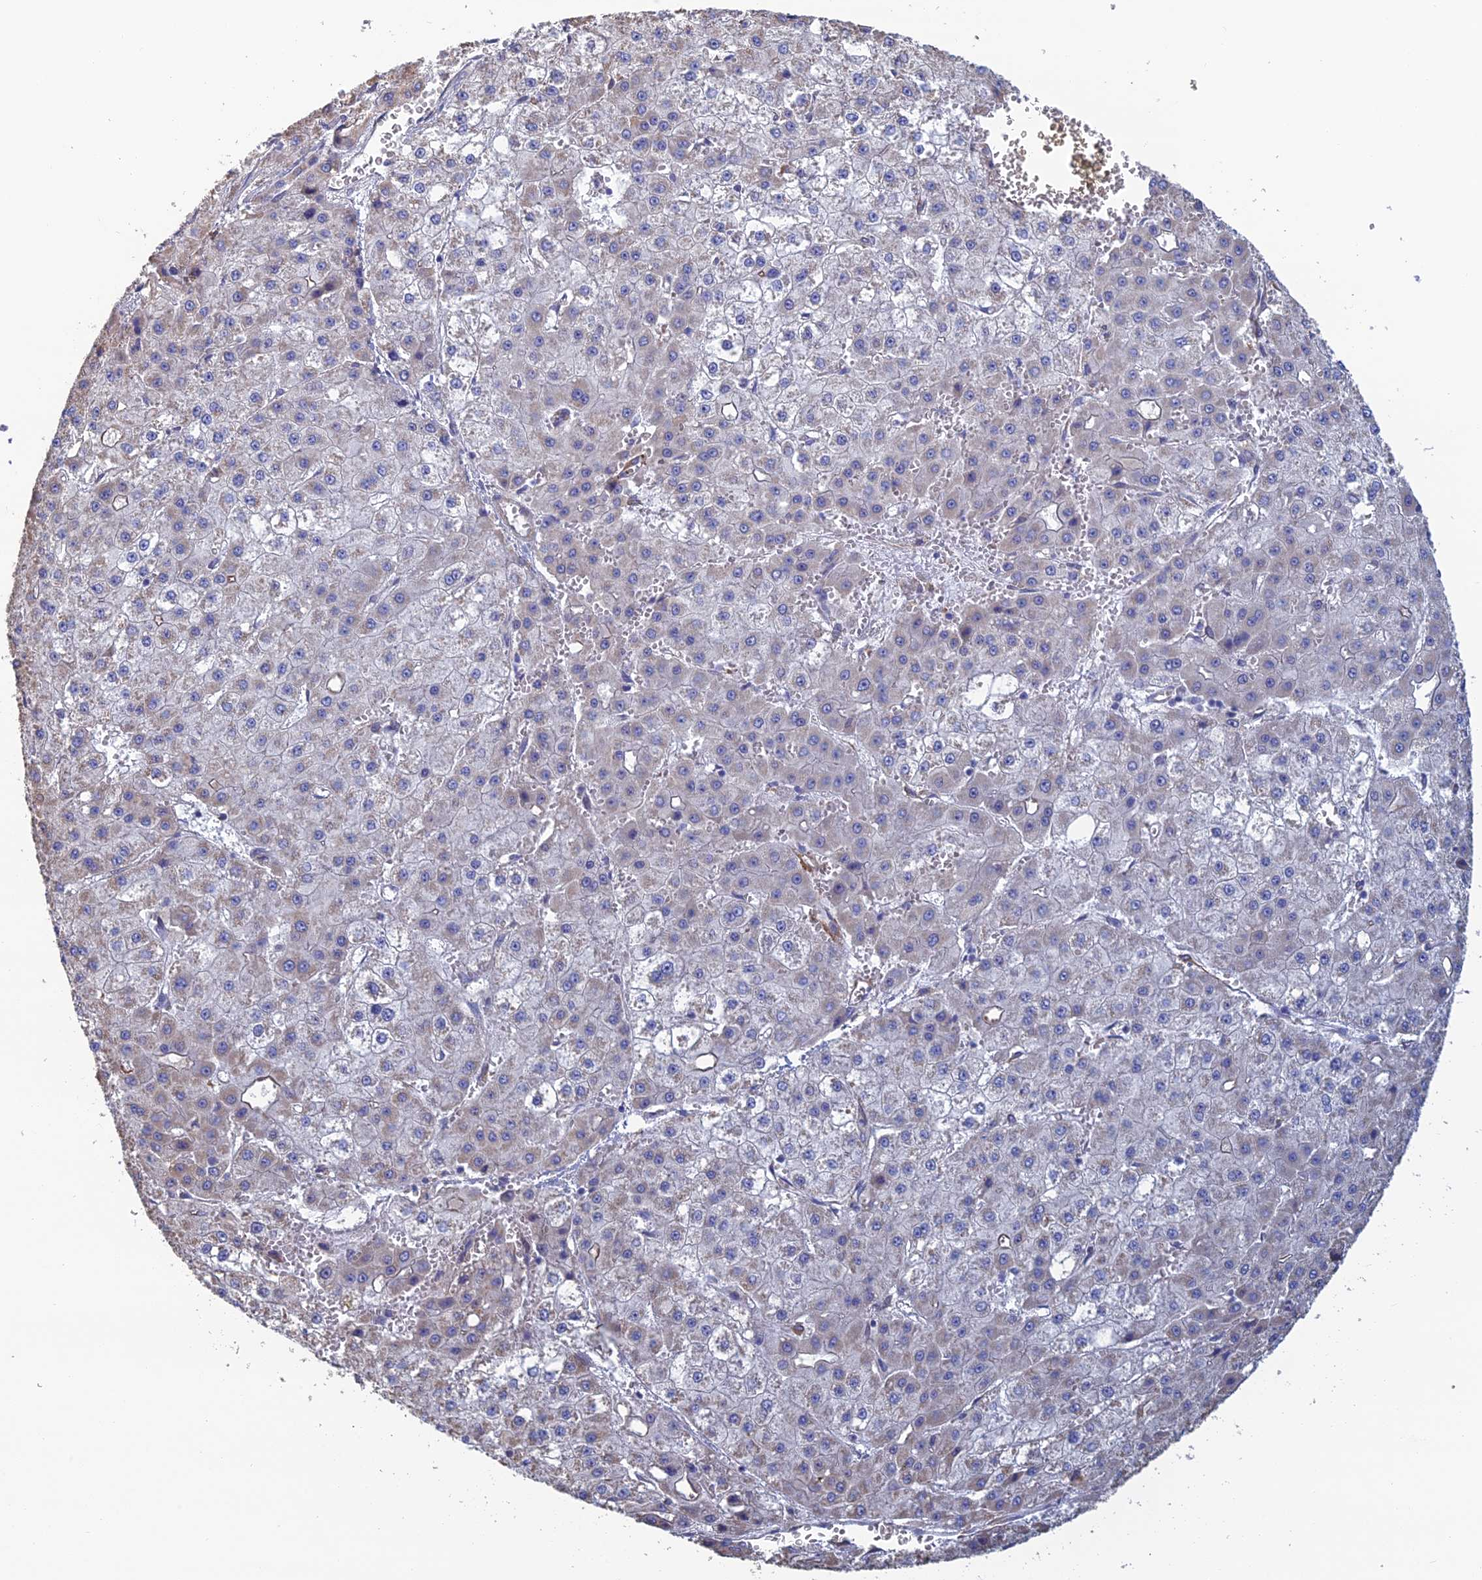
{"staining": {"intensity": "negative", "quantity": "none", "location": "none"}, "tissue": "liver cancer", "cell_type": "Tumor cells", "image_type": "cancer", "snomed": [{"axis": "morphology", "description": "Carcinoma, Hepatocellular, NOS"}, {"axis": "topography", "description": "Liver"}], "caption": "An immunohistochemistry photomicrograph of liver hepatocellular carcinoma is shown. There is no staining in tumor cells of liver hepatocellular carcinoma.", "gene": "PCDHA5", "patient": {"sex": "male", "age": 47}}